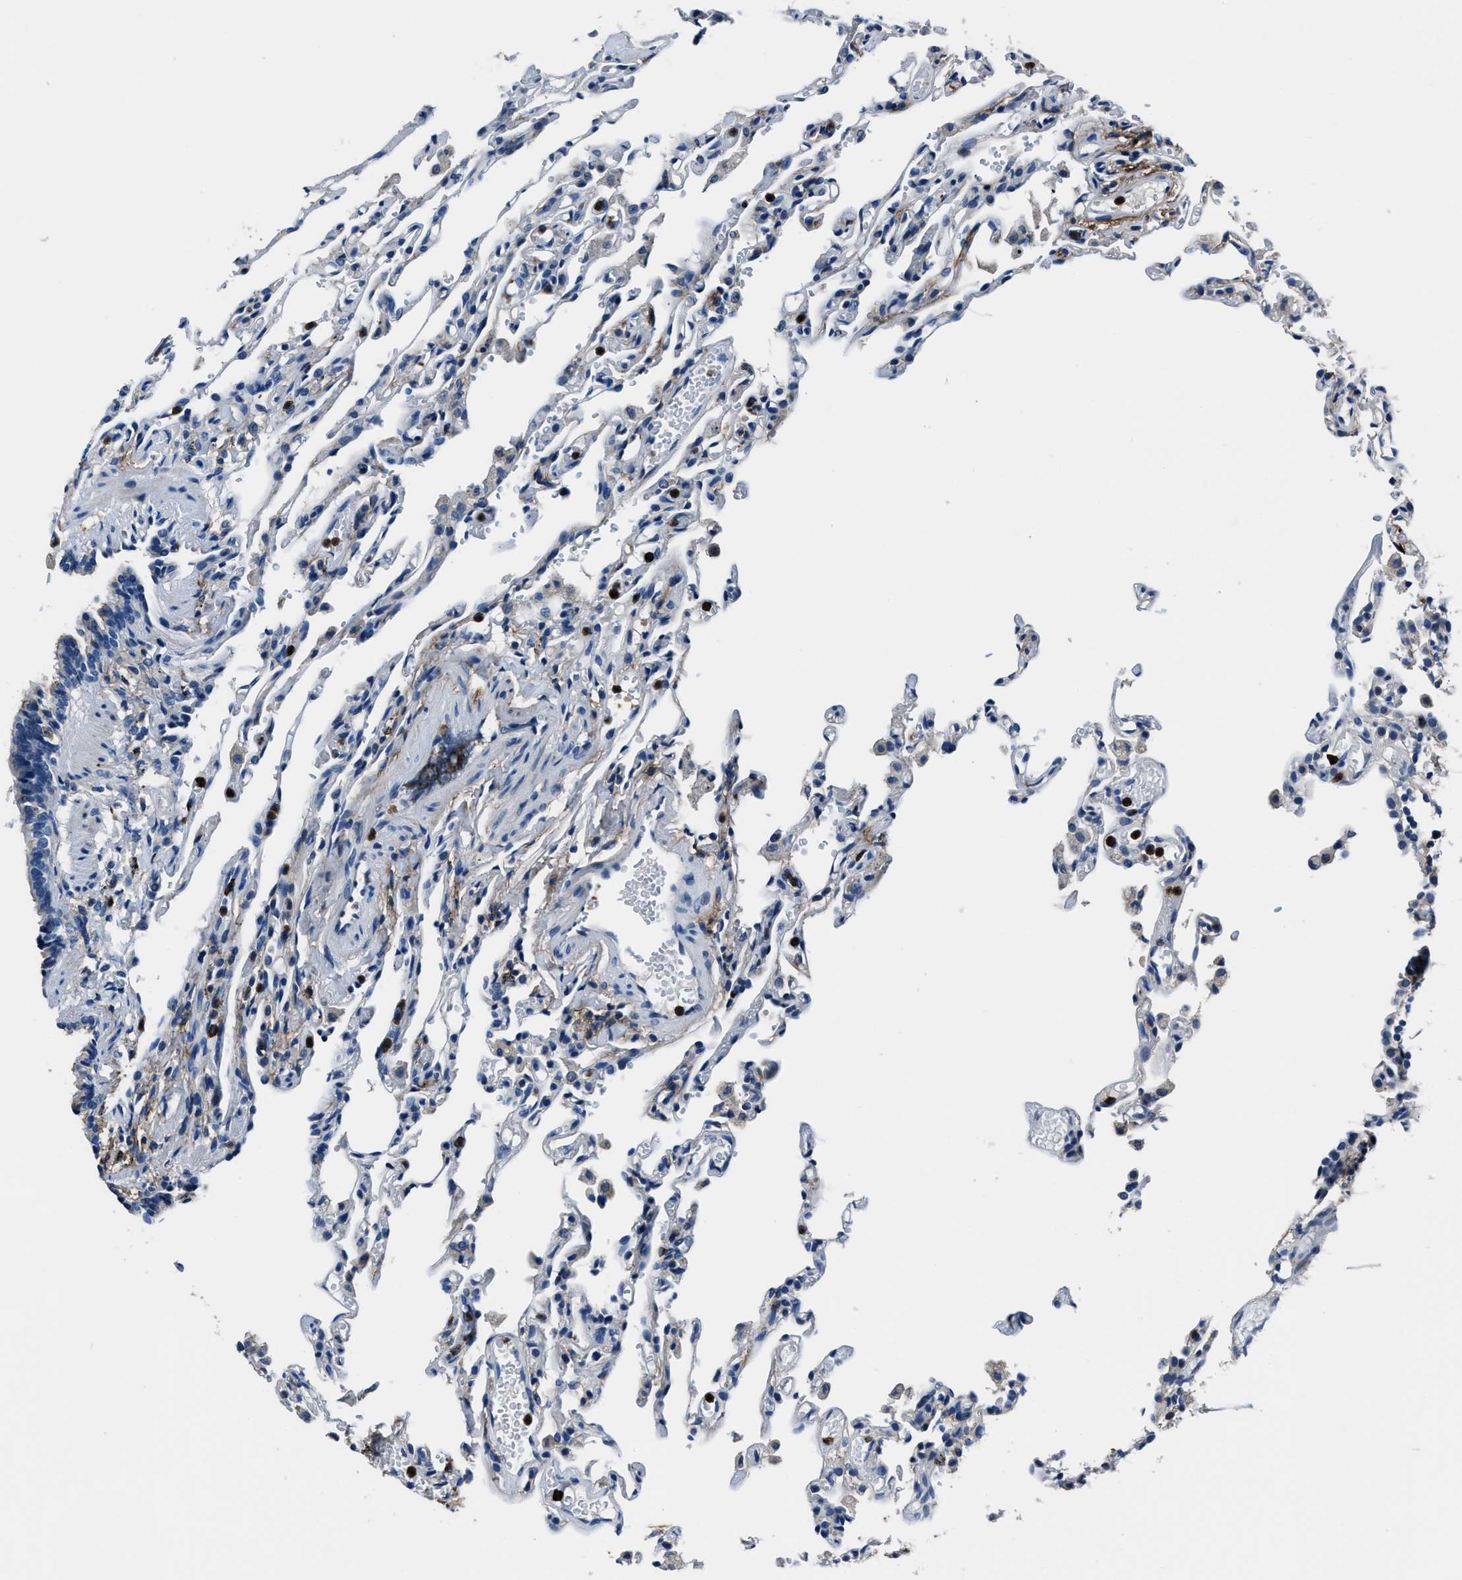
{"staining": {"intensity": "negative", "quantity": "none", "location": "none"}, "tissue": "lung", "cell_type": "Alveolar cells", "image_type": "normal", "snomed": [{"axis": "morphology", "description": "Normal tissue, NOS"}, {"axis": "topography", "description": "Lung"}], "caption": "Protein analysis of benign lung demonstrates no significant expression in alveolar cells.", "gene": "FGL2", "patient": {"sex": "male", "age": 21}}